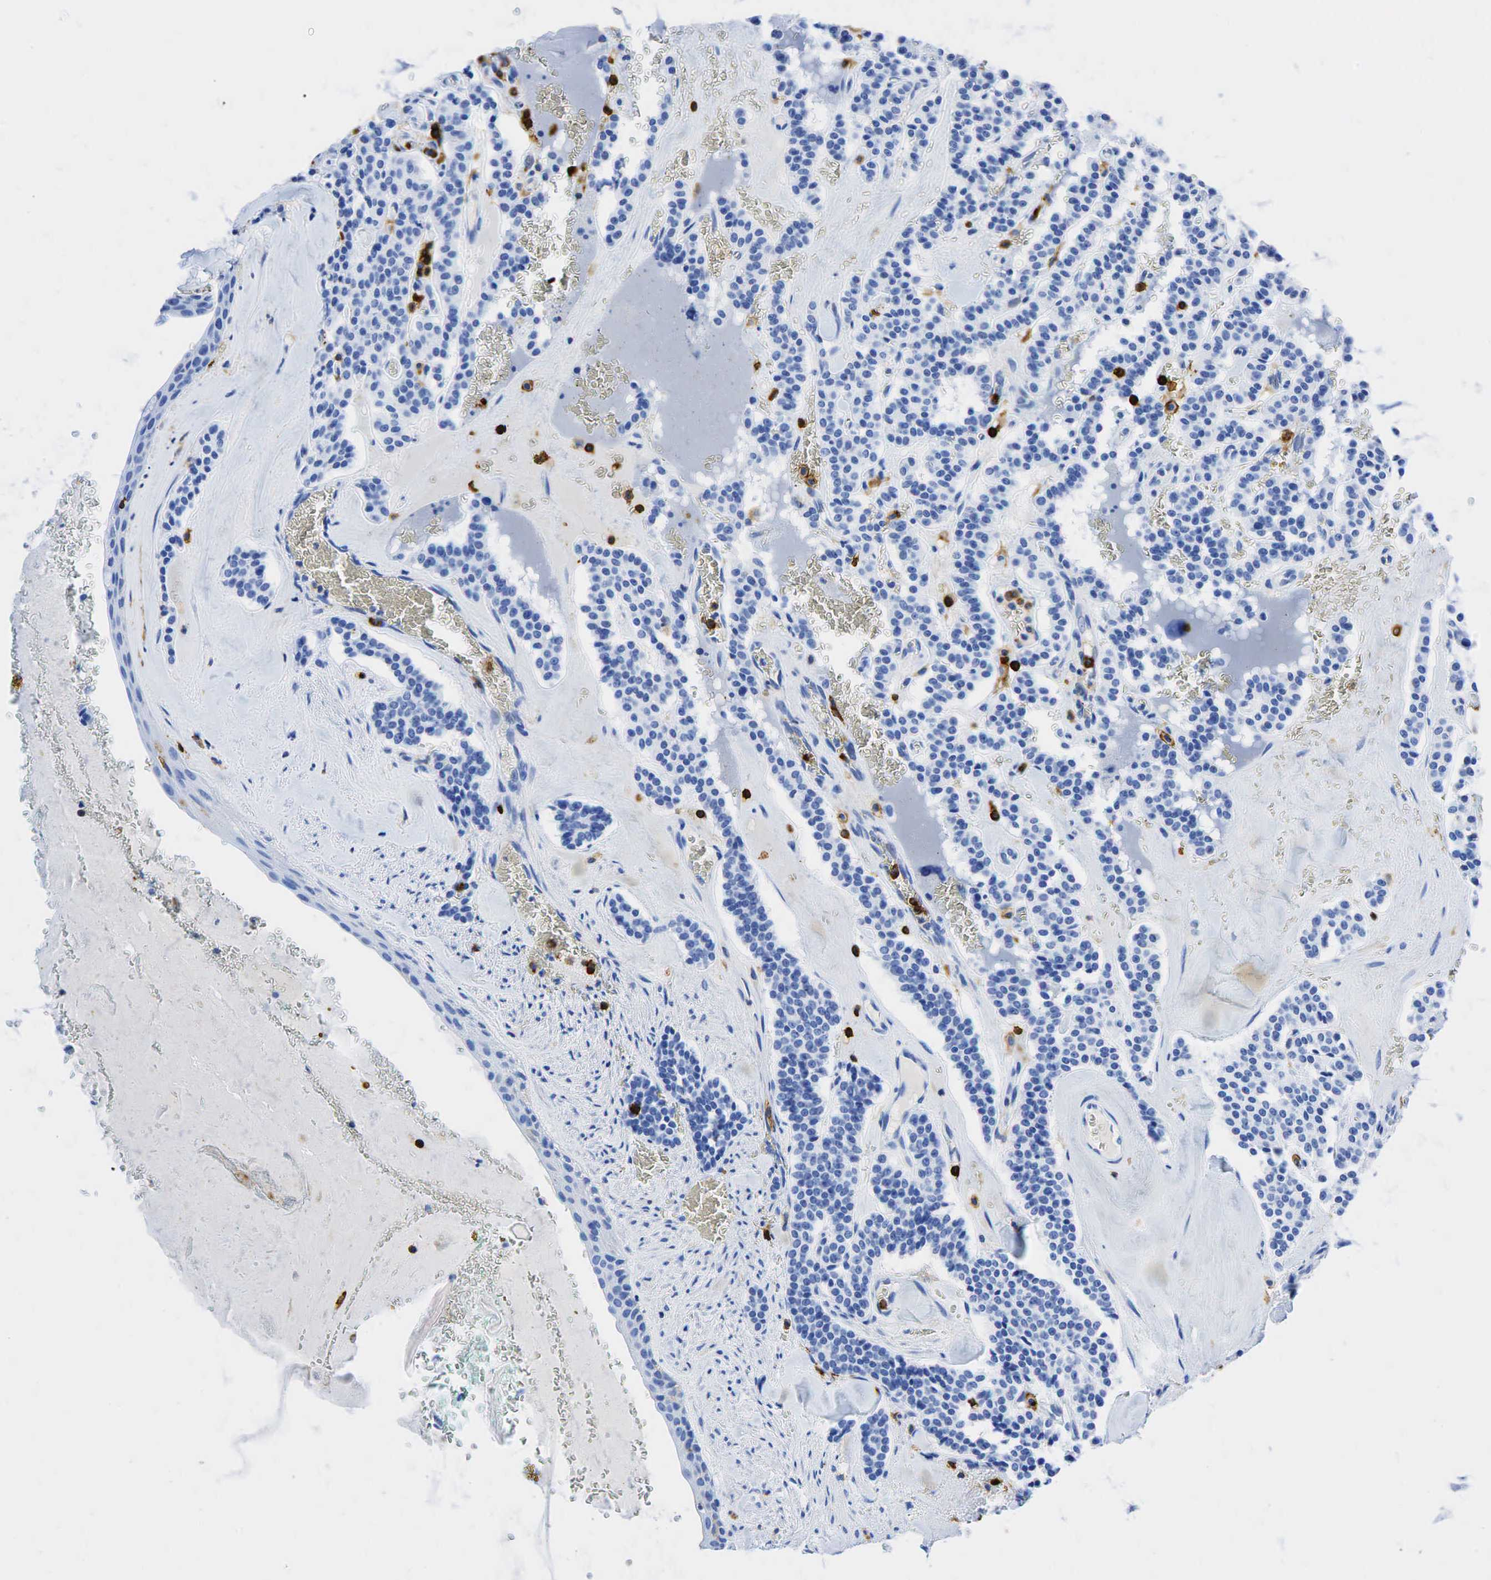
{"staining": {"intensity": "negative", "quantity": "none", "location": "none"}, "tissue": "carcinoid", "cell_type": "Tumor cells", "image_type": "cancer", "snomed": [{"axis": "morphology", "description": "Carcinoid, malignant, NOS"}, {"axis": "topography", "description": "Bronchus"}], "caption": "This is an immunohistochemistry (IHC) image of carcinoid. There is no expression in tumor cells.", "gene": "PTPRC", "patient": {"sex": "male", "age": 55}}